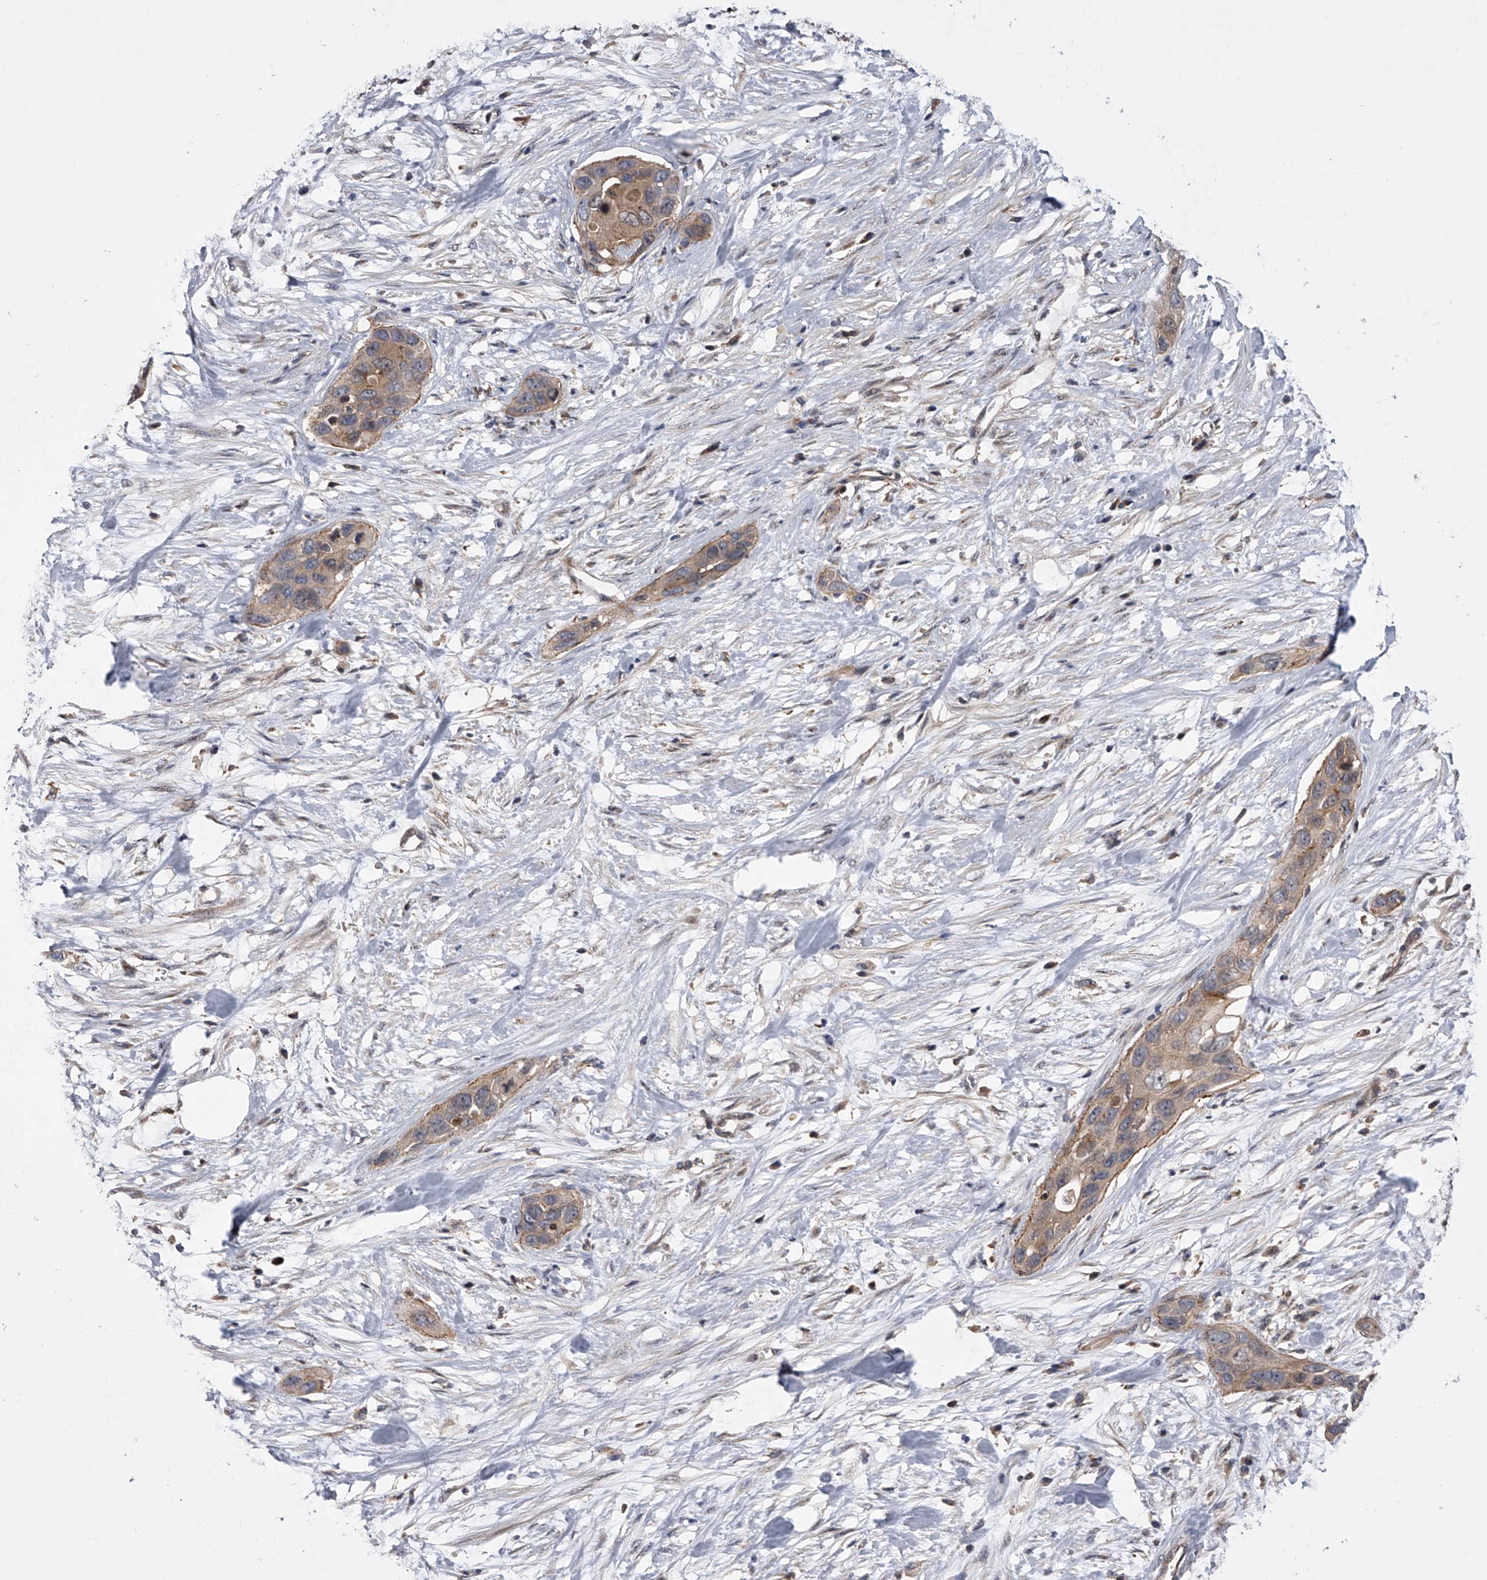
{"staining": {"intensity": "weak", "quantity": ">75%", "location": "cytoplasmic/membranous"}, "tissue": "pancreatic cancer", "cell_type": "Tumor cells", "image_type": "cancer", "snomed": [{"axis": "morphology", "description": "Adenocarcinoma, NOS"}, {"axis": "topography", "description": "Pancreas"}], "caption": "Pancreatic cancer (adenocarcinoma) stained with DAB (3,3'-diaminobenzidine) immunohistochemistry demonstrates low levels of weak cytoplasmic/membranous staining in about >75% of tumor cells. The protein of interest is shown in brown color, while the nuclei are stained blue.", "gene": "PAN3", "patient": {"sex": "female", "age": 60}}